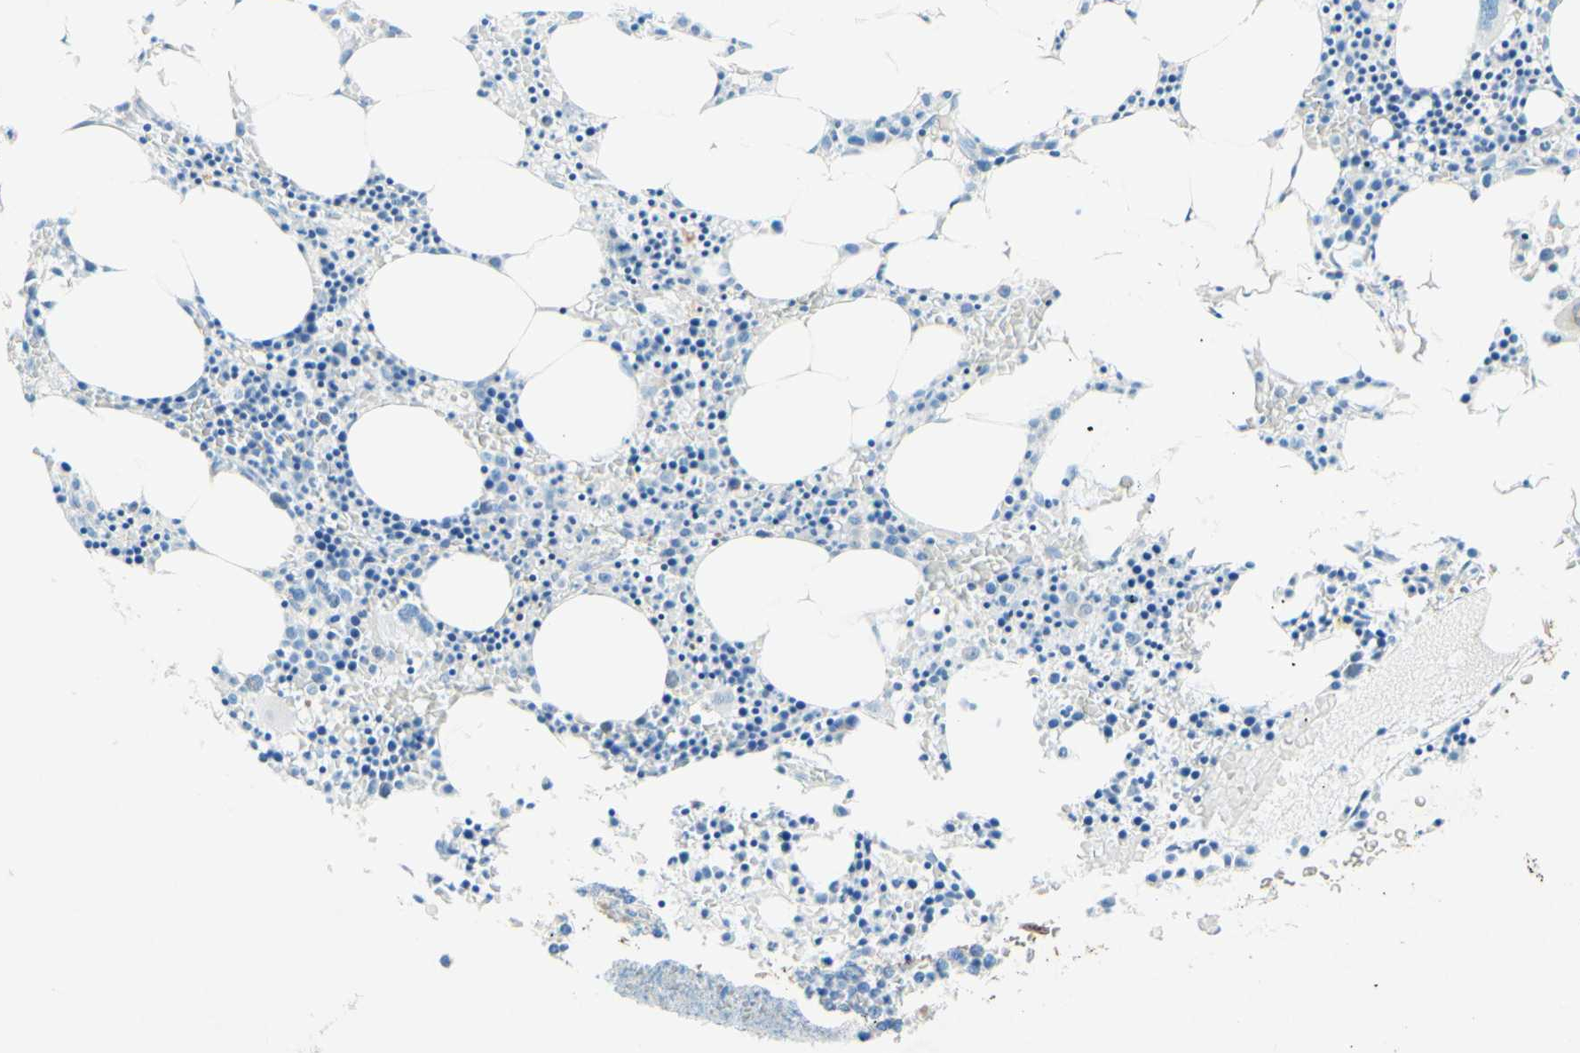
{"staining": {"intensity": "negative", "quantity": "none", "location": "none"}, "tissue": "bone marrow", "cell_type": "Hematopoietic cells", "image_type": "normal", "snomed": [{"axis": "morphology", "description": "Normal tissue, NOS"}, {"axis": "morphology", "description": "Inflammation, NOS"}, {"axis": "topography", "description": "Bone marrow"}], "caption": "Immunohistochemistry (IHC) of benign bone marrow reveals no positivity in hematopoietic cells.", "gene": "SLC46A1", "patient": {"sex": "male", "age": 14}}